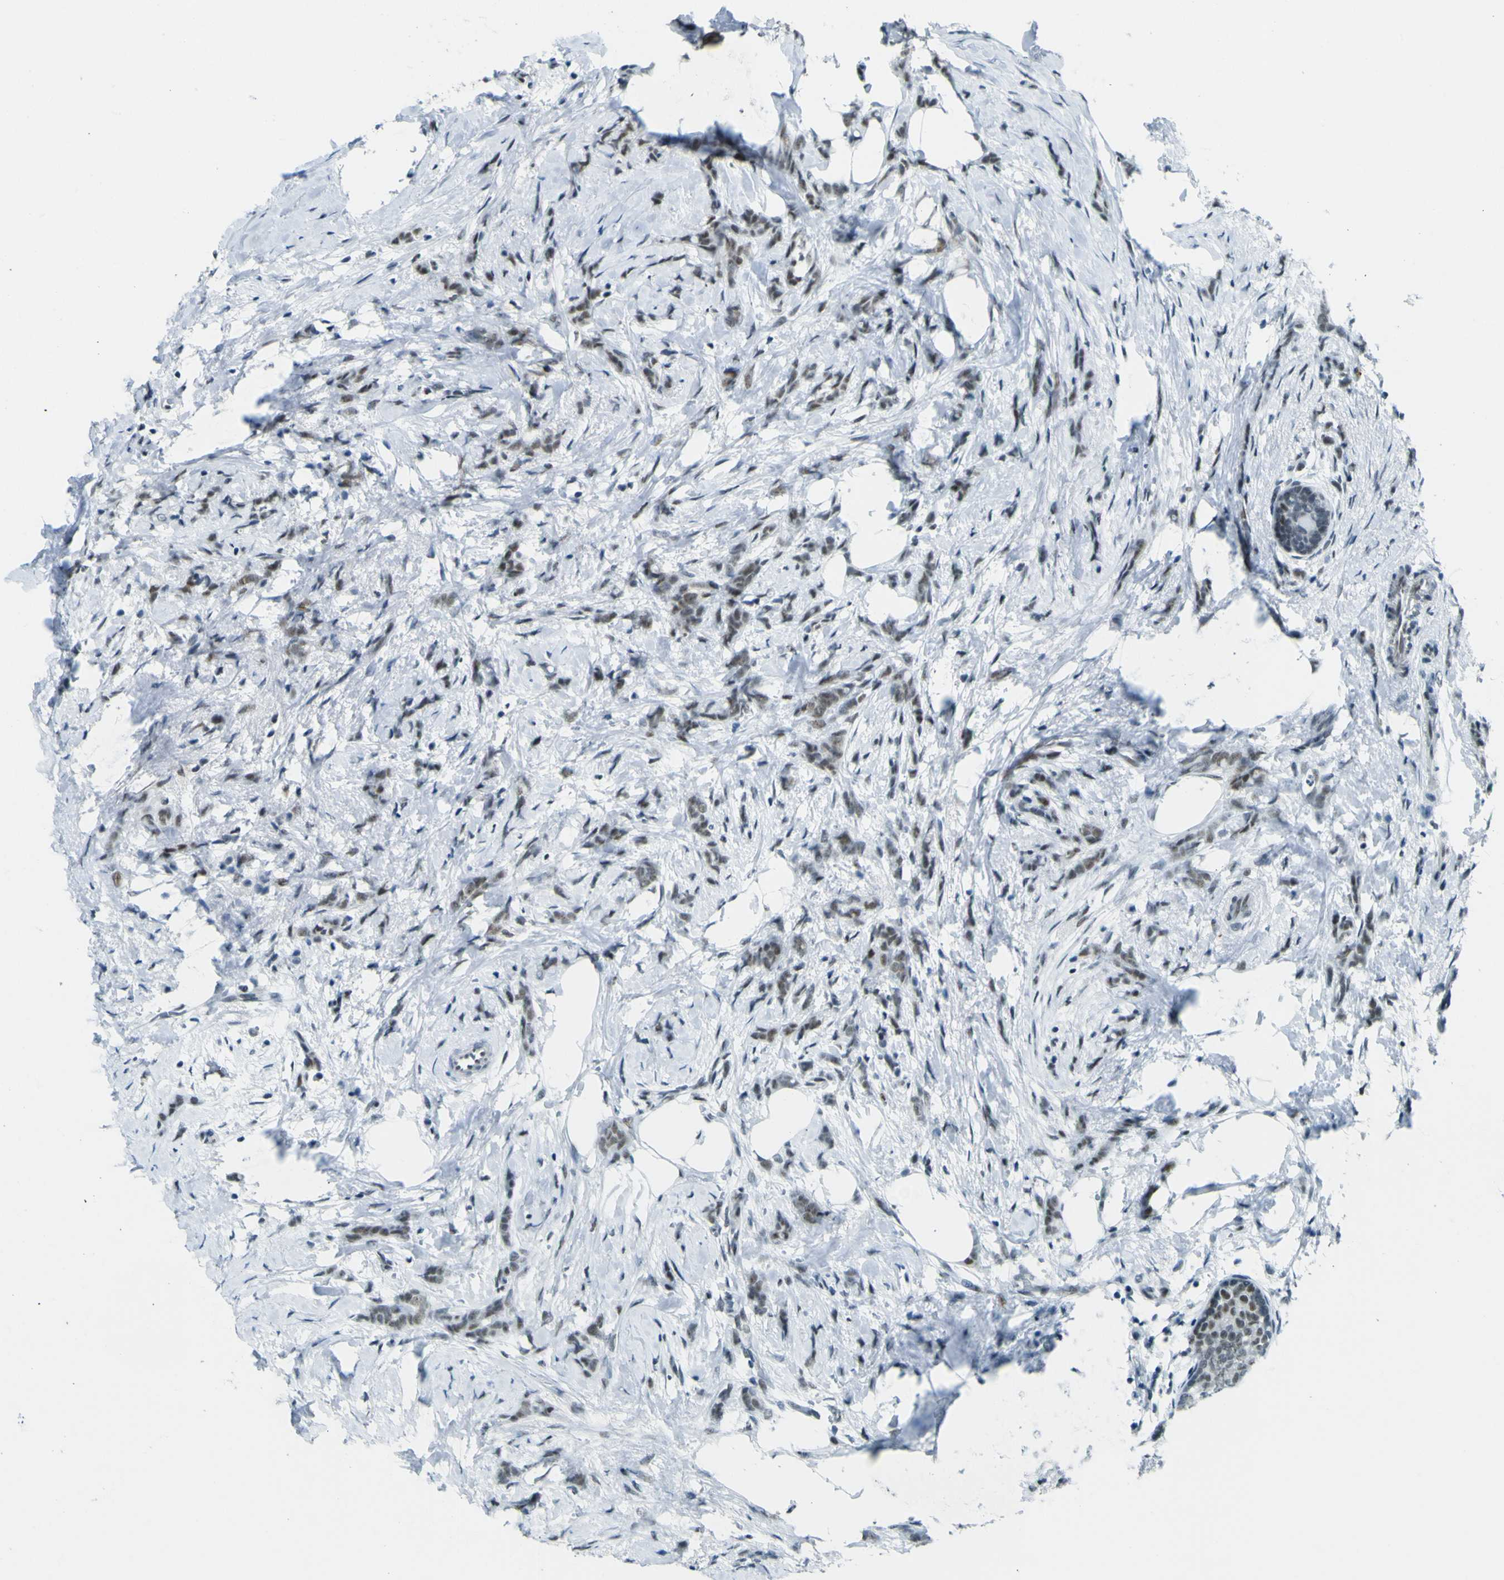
{"staining": {"intensity": "weak", "quantity": ">75%", "location": "nuclear"}, "tissue": "breast cancer", "cell_type": "Tumor cells", "image_type": "cancer", "snomed": [{"axis": "morphology", "description": "Lobular carcinoma, in situ"}, {"axis": "morphology", "description": "Lobular carcinoma"}, {"axis": "topography", "description": "Breast"}], "caption": "Breast lobular carcinoma was stained to show a protein in brown. There is low levels of weak nuclear positivity in approximately >75% of tumor cells. The staining is performed using DAB brown chromogen to label protein expression. The nuclei are counter-stained blue using hematoxylin.", "gene": "CEBPG", "patient": {"sex": "female", "age": 41}}